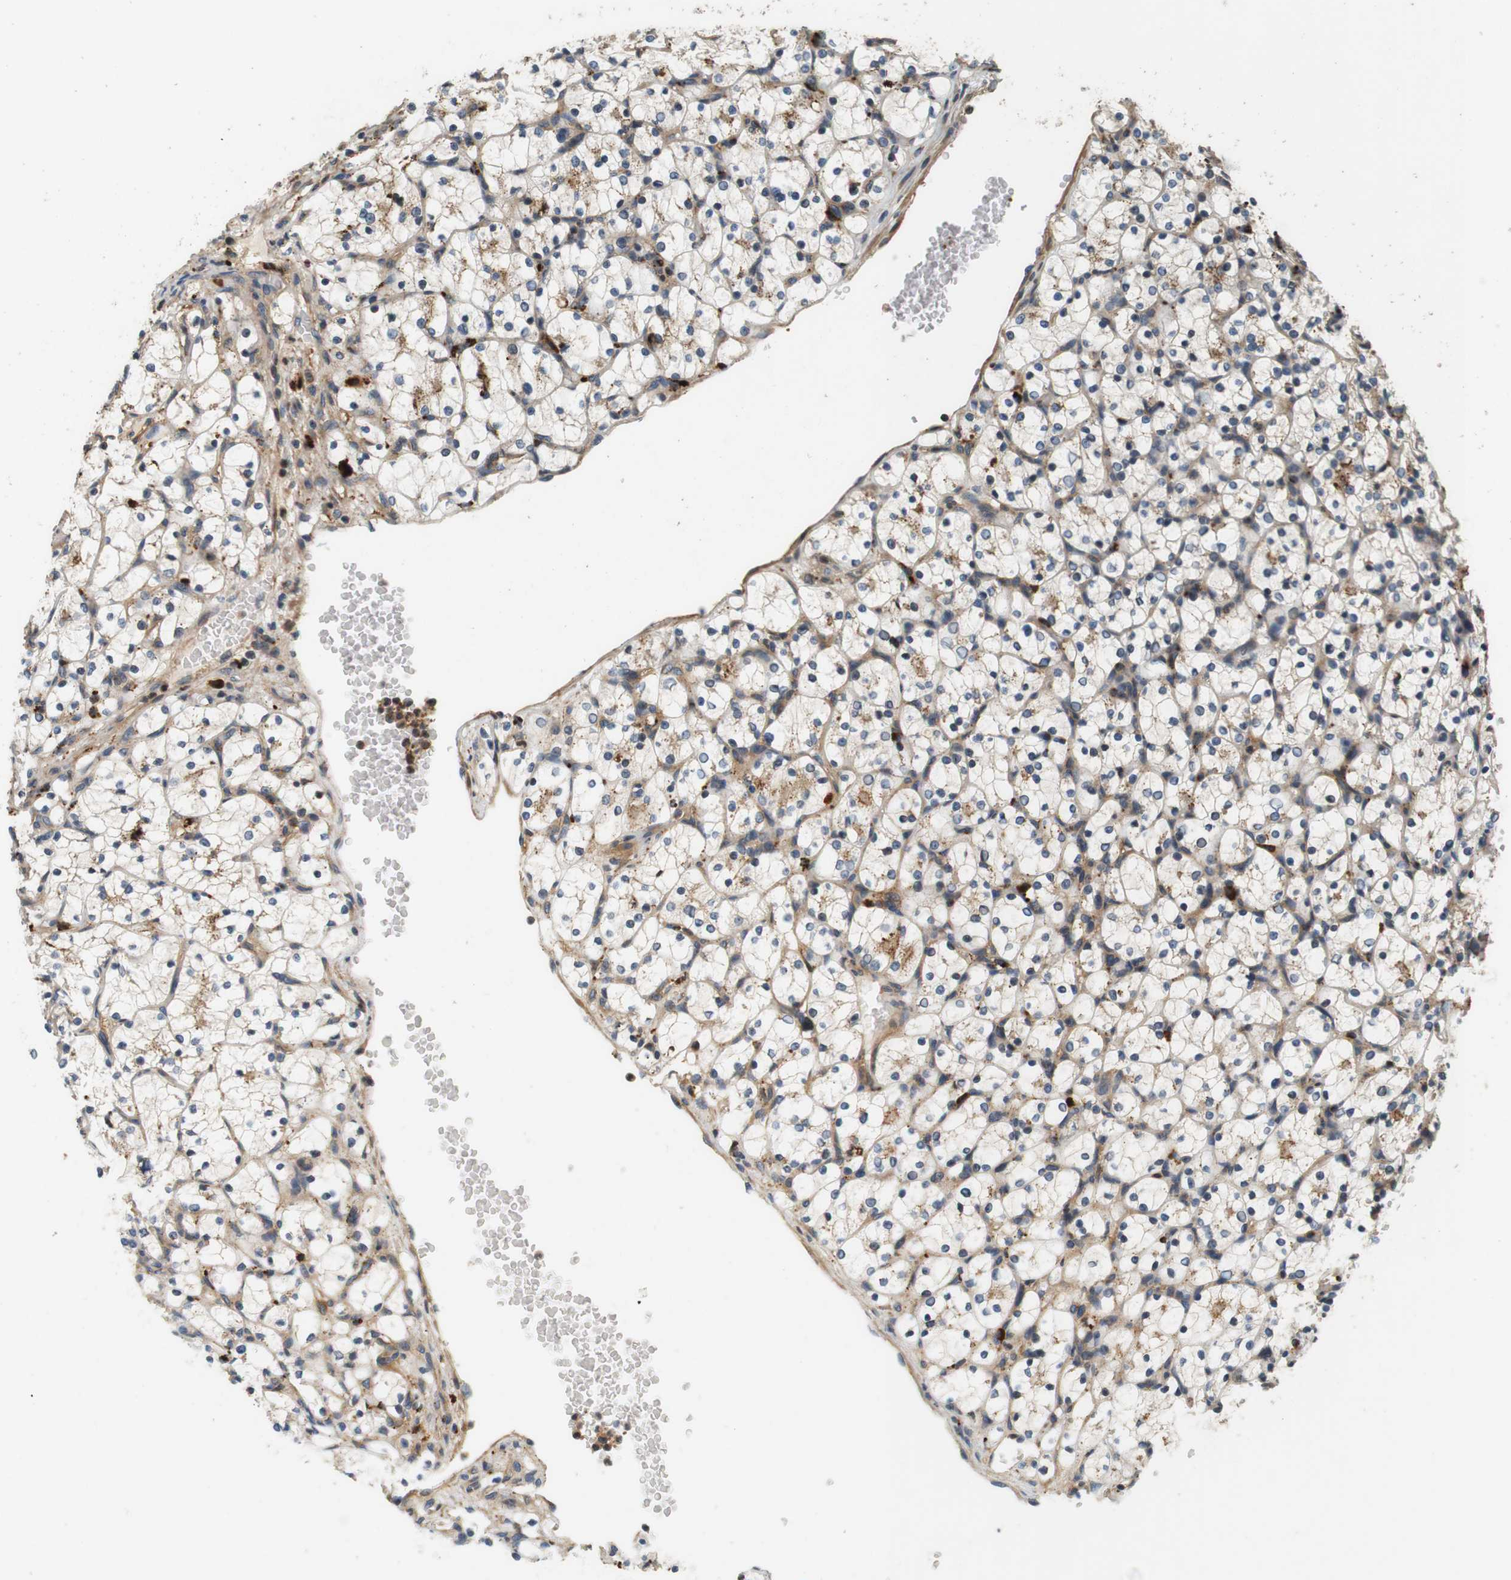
{"staining": {"intensity": "weak", "quantity": "<25%", "location": "cytoplasmic/membranous"}, "tissue": "renal cancer", "cell_type": "Tumor cells", "image_type": "cancer", "snomed": [{"axis": "morphology", "description": "Adenocarcinoma, NOS"}, {"axis": "topography", "description": "Kidney"}], "caption": "High magnification brightfield microscopy of renal cancer stained with DAB (brown) and counterstained with hematoxylin (blue): tumor cells show no significant expression.", "gene": "TXNRD1", "patient": {"sex": "female", "age": 69}}